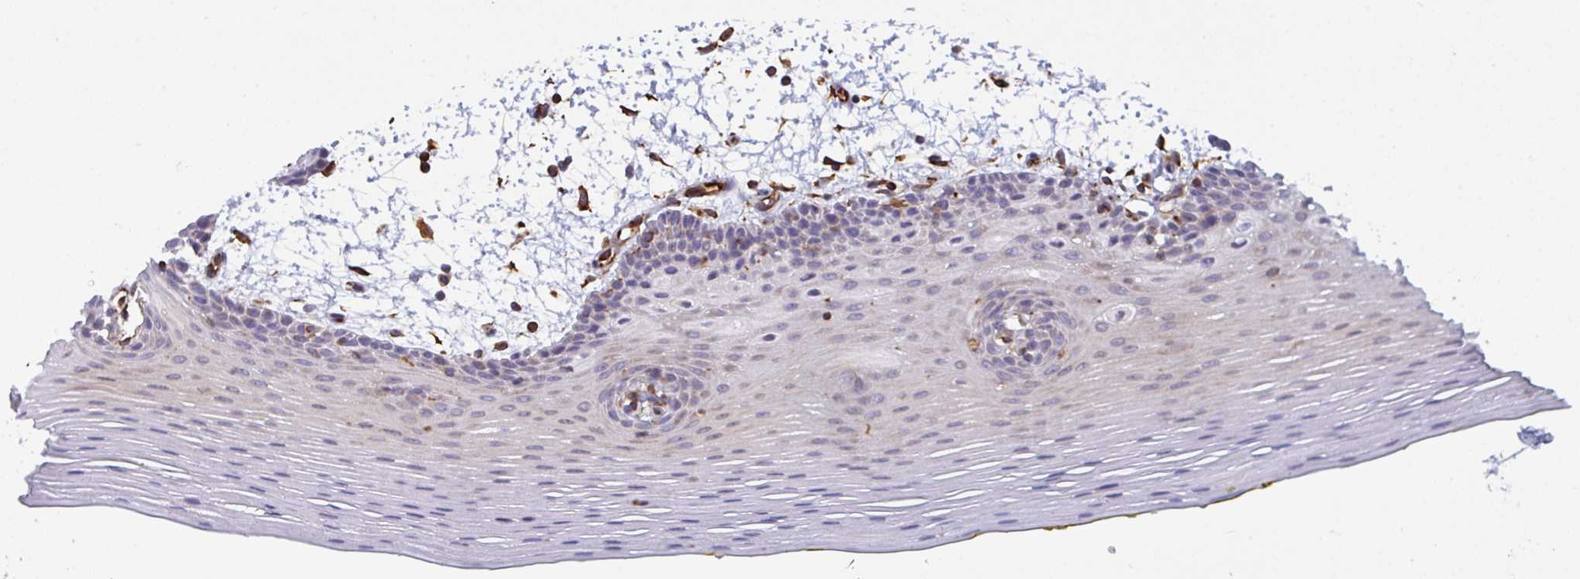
{"staining": {"intensity": "negative", "quantity": "none", "location": "none"}, "tissue": "oral mucosa", "cell_type": "Squamous epithelial cells", "image_type": "normal", "snomed": [{"axis": "morphology", "description": "Normal tissue, NOS"}, {"axis": "topography", "description": "Oral tissue"}], "caption": "Immunohistochemistry (IHC) photomicrograph of unremarkable oral mucosa: oral mucosa stained with DAB (3,3'-diaminobenzidine) exhibits no significant protein staining in squamous epithelial cells.", "gene": "DCBLD1", "patient": {"sex": "female", "age": 81}}